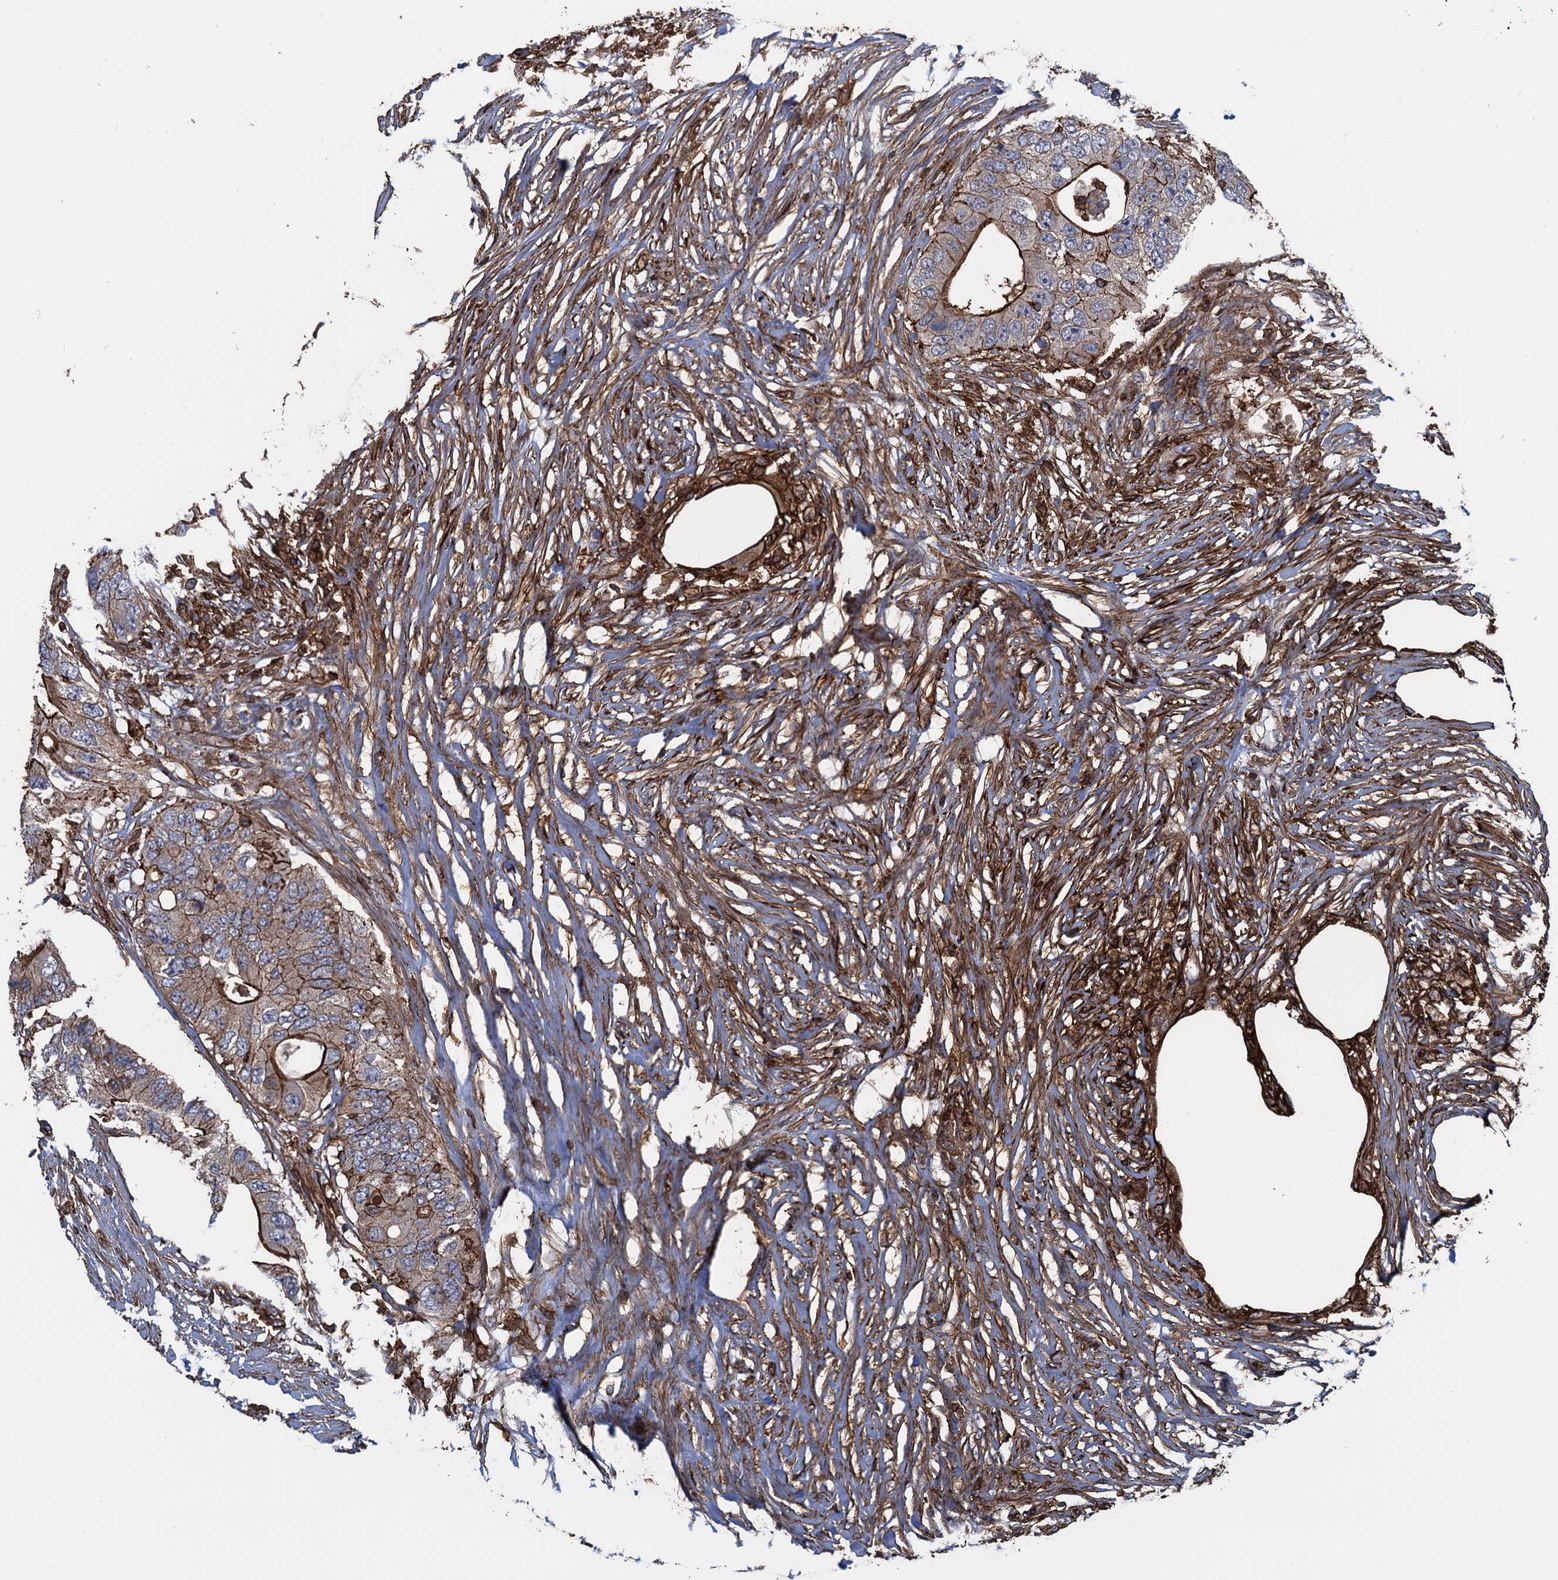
{"staining": {"intensity": "strong", "quantity": "25%-75%", "location": "cytoplasmic/membranous"}, "tissue": "colorectal cancer", "cell_type": "Tumor cells", "image_type": "cancer", "snomed": [{"axis": "morphology", "description": "Adenocarcinoma, NOS"}, {"axis": "topography", "description": "Colon"}], "caption": "Adenocarcinoma (colorectal) was stained to show a protein in brown. There is high levels of strong cytoplasmic/membranous positivity in approximately 25%-75% of tumor cells.", "gene": "PROSER2", "patient": {"sex": "male", "age": 71}}